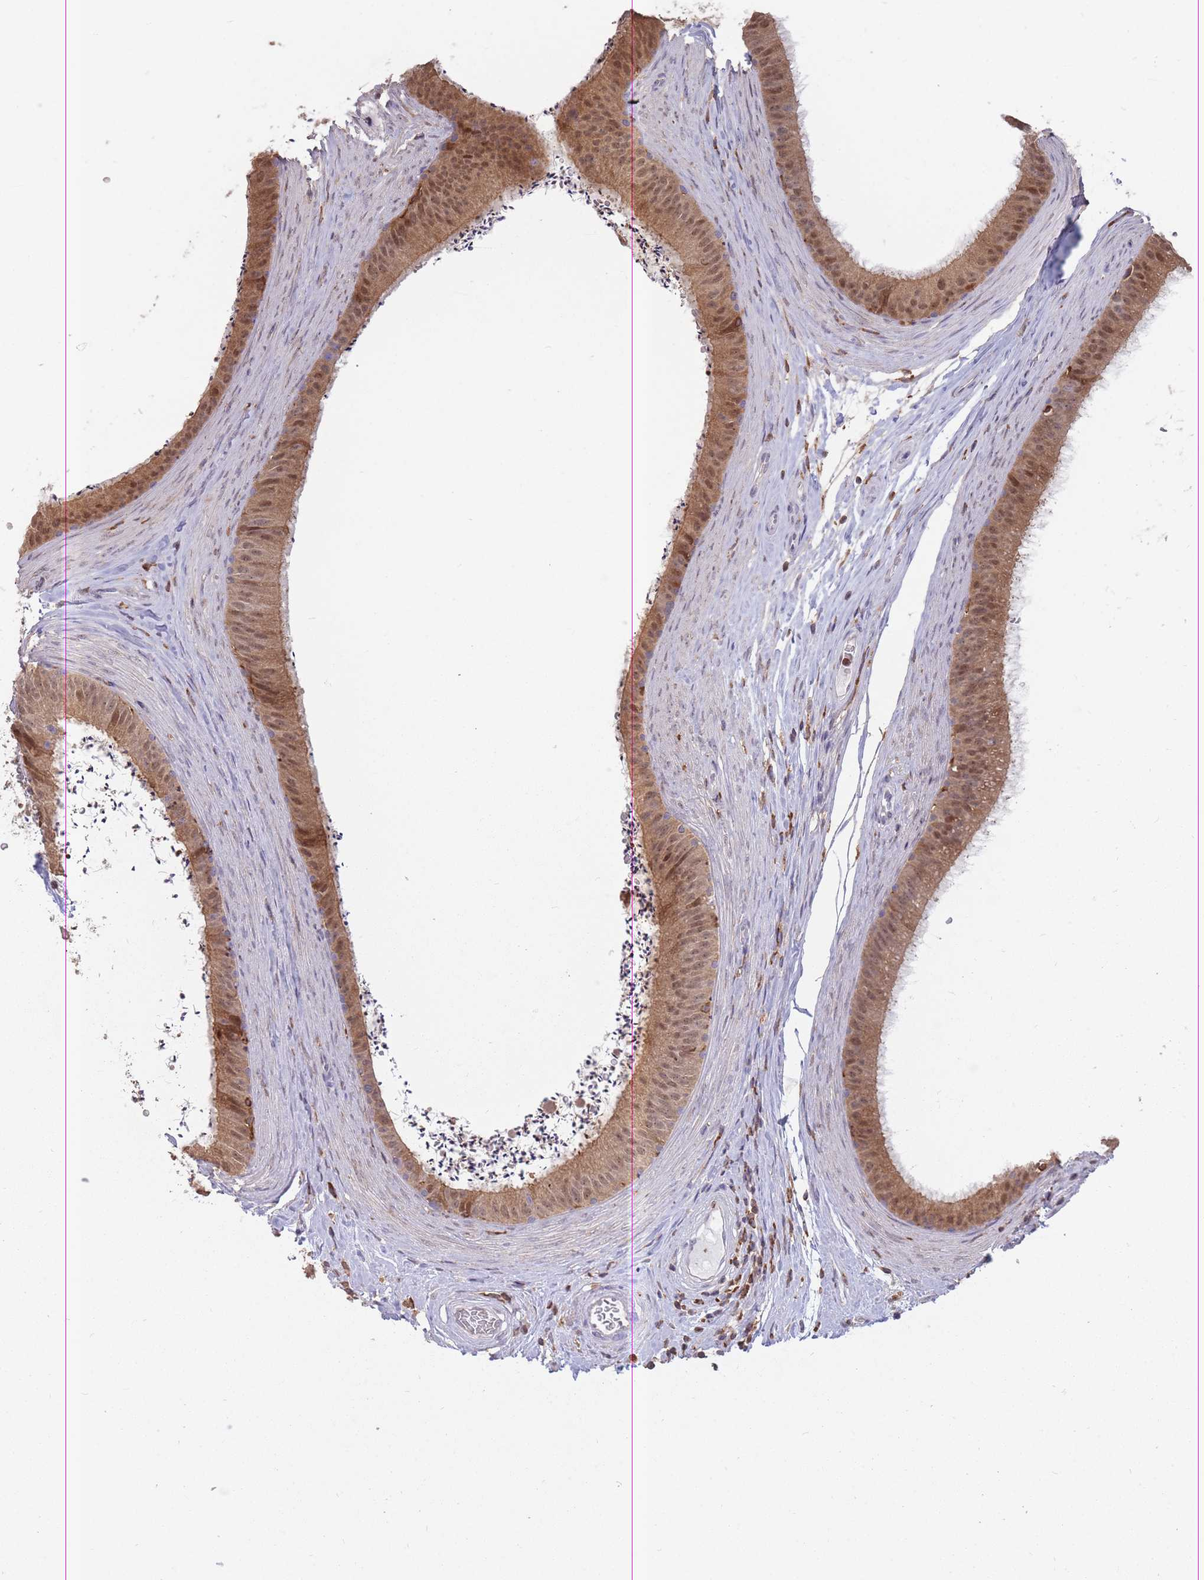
{"staining": {"intensity": "moderate", "quantity": ">75%", "location": "cytoplasmic/membranous,nuclear"}, "tissue": "epididymis", "cell_type": "Glandular cells", "image_type": "normal", "snomed": [{"axis": "morphology", "description": "Normal tissue, NOS"}, {"axis": "topography", "description": "Testis"}, {"axis": "topography", "description": "Epididymis"}], "caption": "High-power microscopy captured an immunohistochemistry image of unremarkable epididymis, revealing moderate cytoplasmic/membranous,nuclear expression in about >75% of glandular cells.", "gene": "GMIP", "patient": {"sex": "male", "age": 41}}